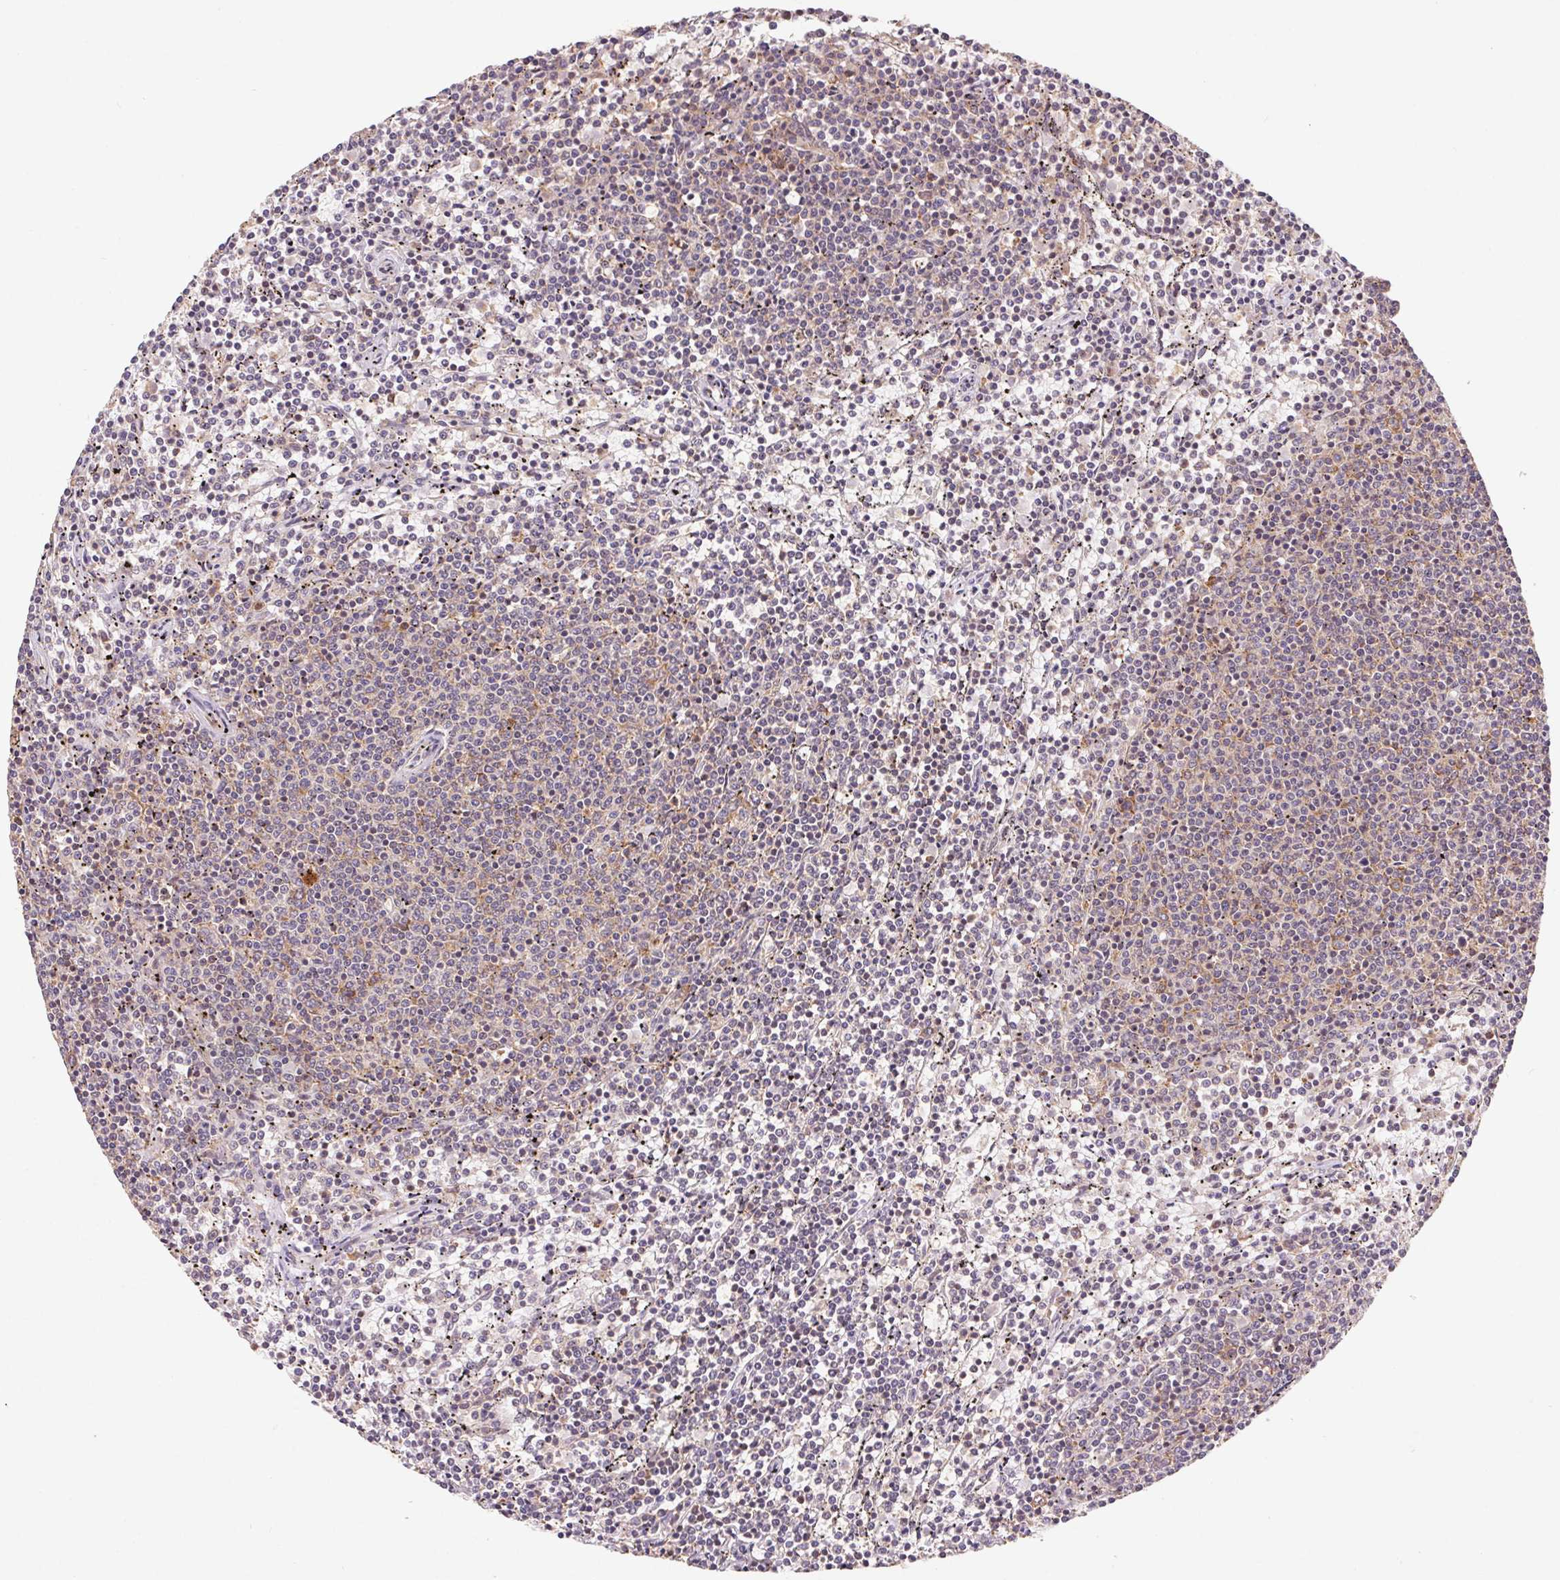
{"staining": {"intensity": "negative", "quantity": "none", "location": "none"}, "tissue": "lymphoma", "cell_type": "Tumor cells", "image_type": "cancer", "snomed": [{"axis": "morphology", "description": "Malignant lymphoma, non-Hodgkin's type, Low grade"}, {"axis": "topography", "description": "Spleen"}], "caption": "An immunohistochemistry photomicrograph of low-grade malignant lymphoma, non-Hodgkin's type is shown. There is no staining in tumor cells of low-grade malignant lymphoma, non-Hodgkin's type.", "gene": "RPL27A", "patient": {"sex": "female", "age": 50}}